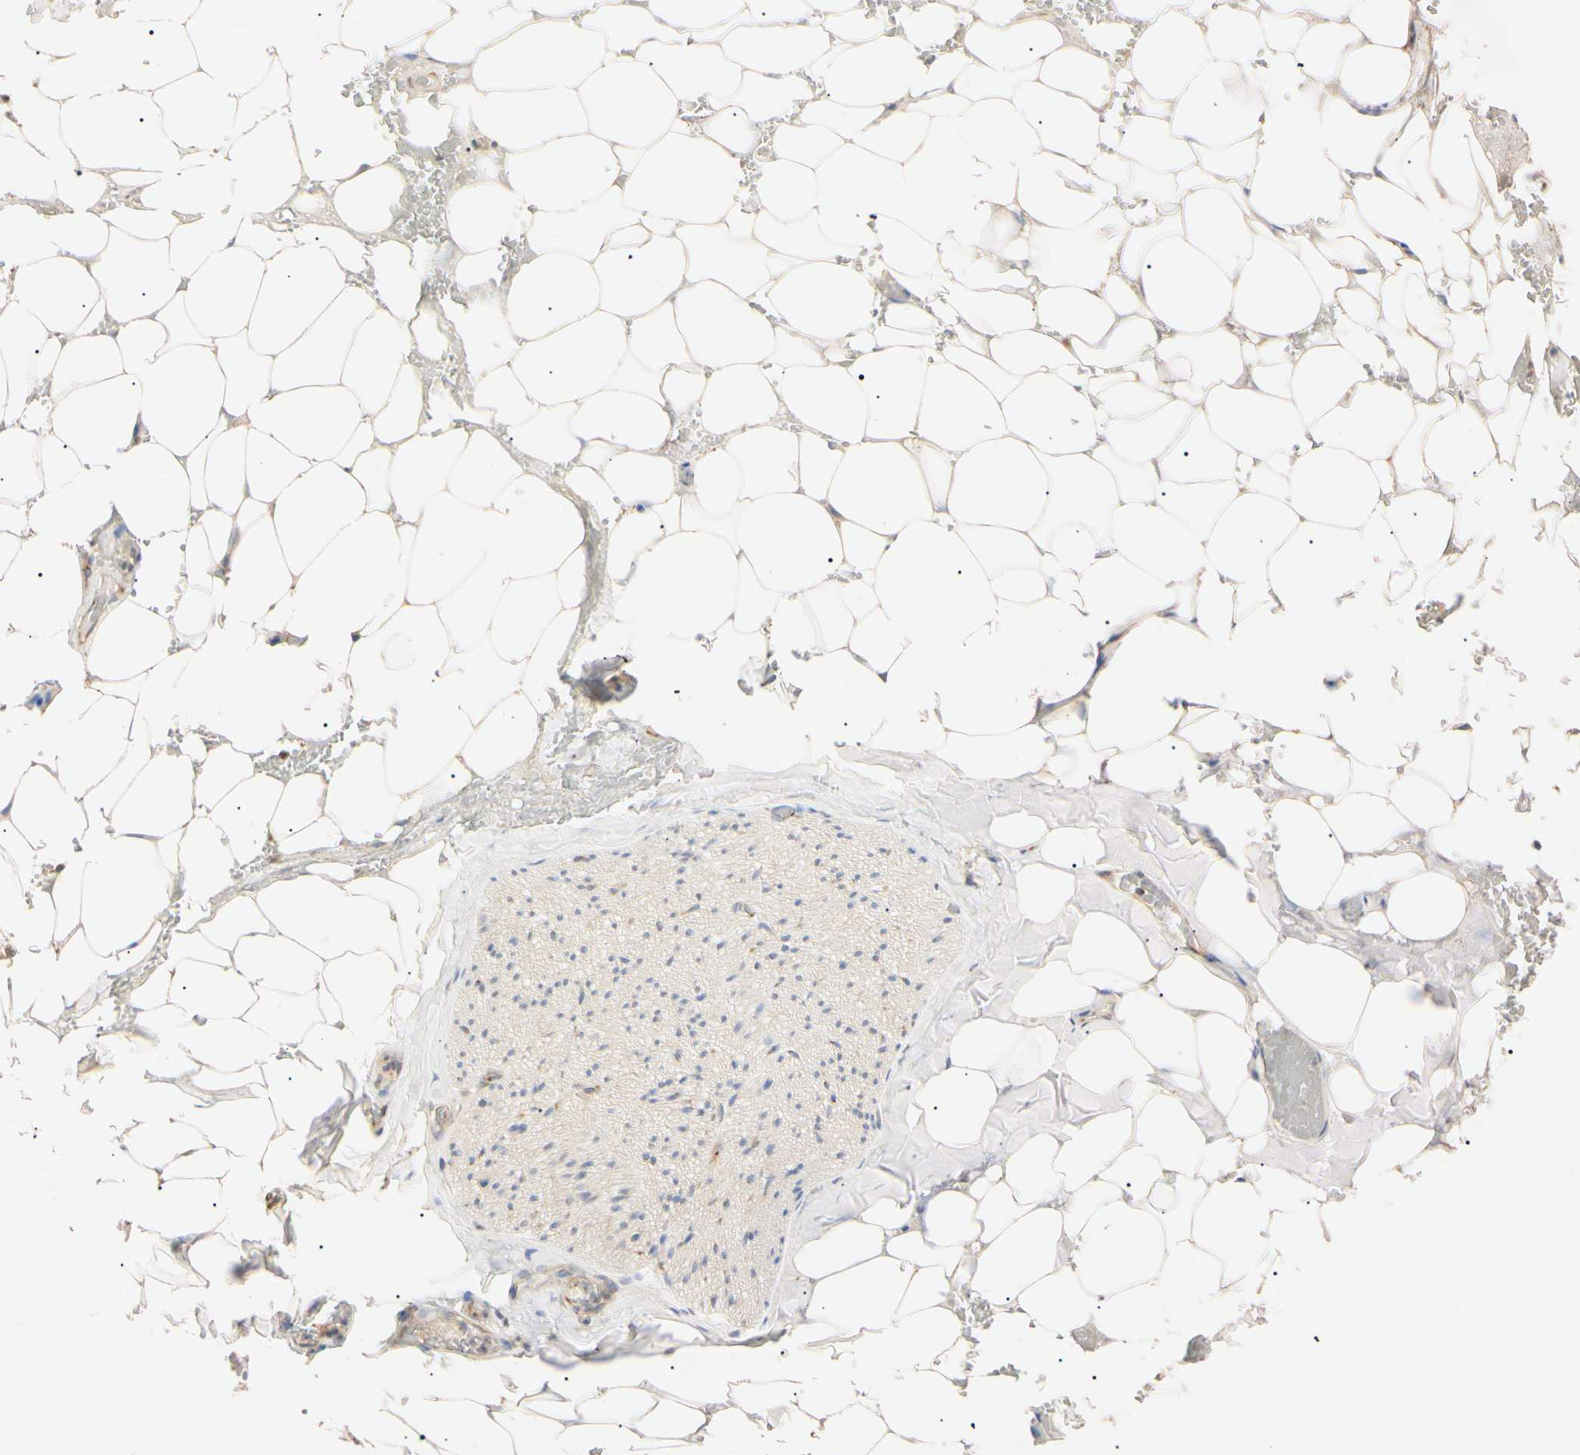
{"staining": {"intensity": "weak", "quantity": ">75%", "location": "cytoplasmic/membranous"}, "tissue": "adipose tissue", "cell_type": "Adipocytes", "image_type": "normal", "snomed": [{"axis": "morphology", "description": "Normal tissue, NOS"}, {"axis": "topography", "description": "Peripheral nerve tissue"}], "caption": "The histopathology image reveals immunohistochemical staining of normal adipose tissue. There is weak cytoplasmic/membranous staining is appreciated in approximately >75% of adipocytes. The protein is stained brown, and the nuclei are stained in blue (DAB (3,3'-diaminobenzidine) IHC with brightfield microscopy, high magnification).", "gene": "IER3IP1", "patient": {"sex": "male", "age": 70}}